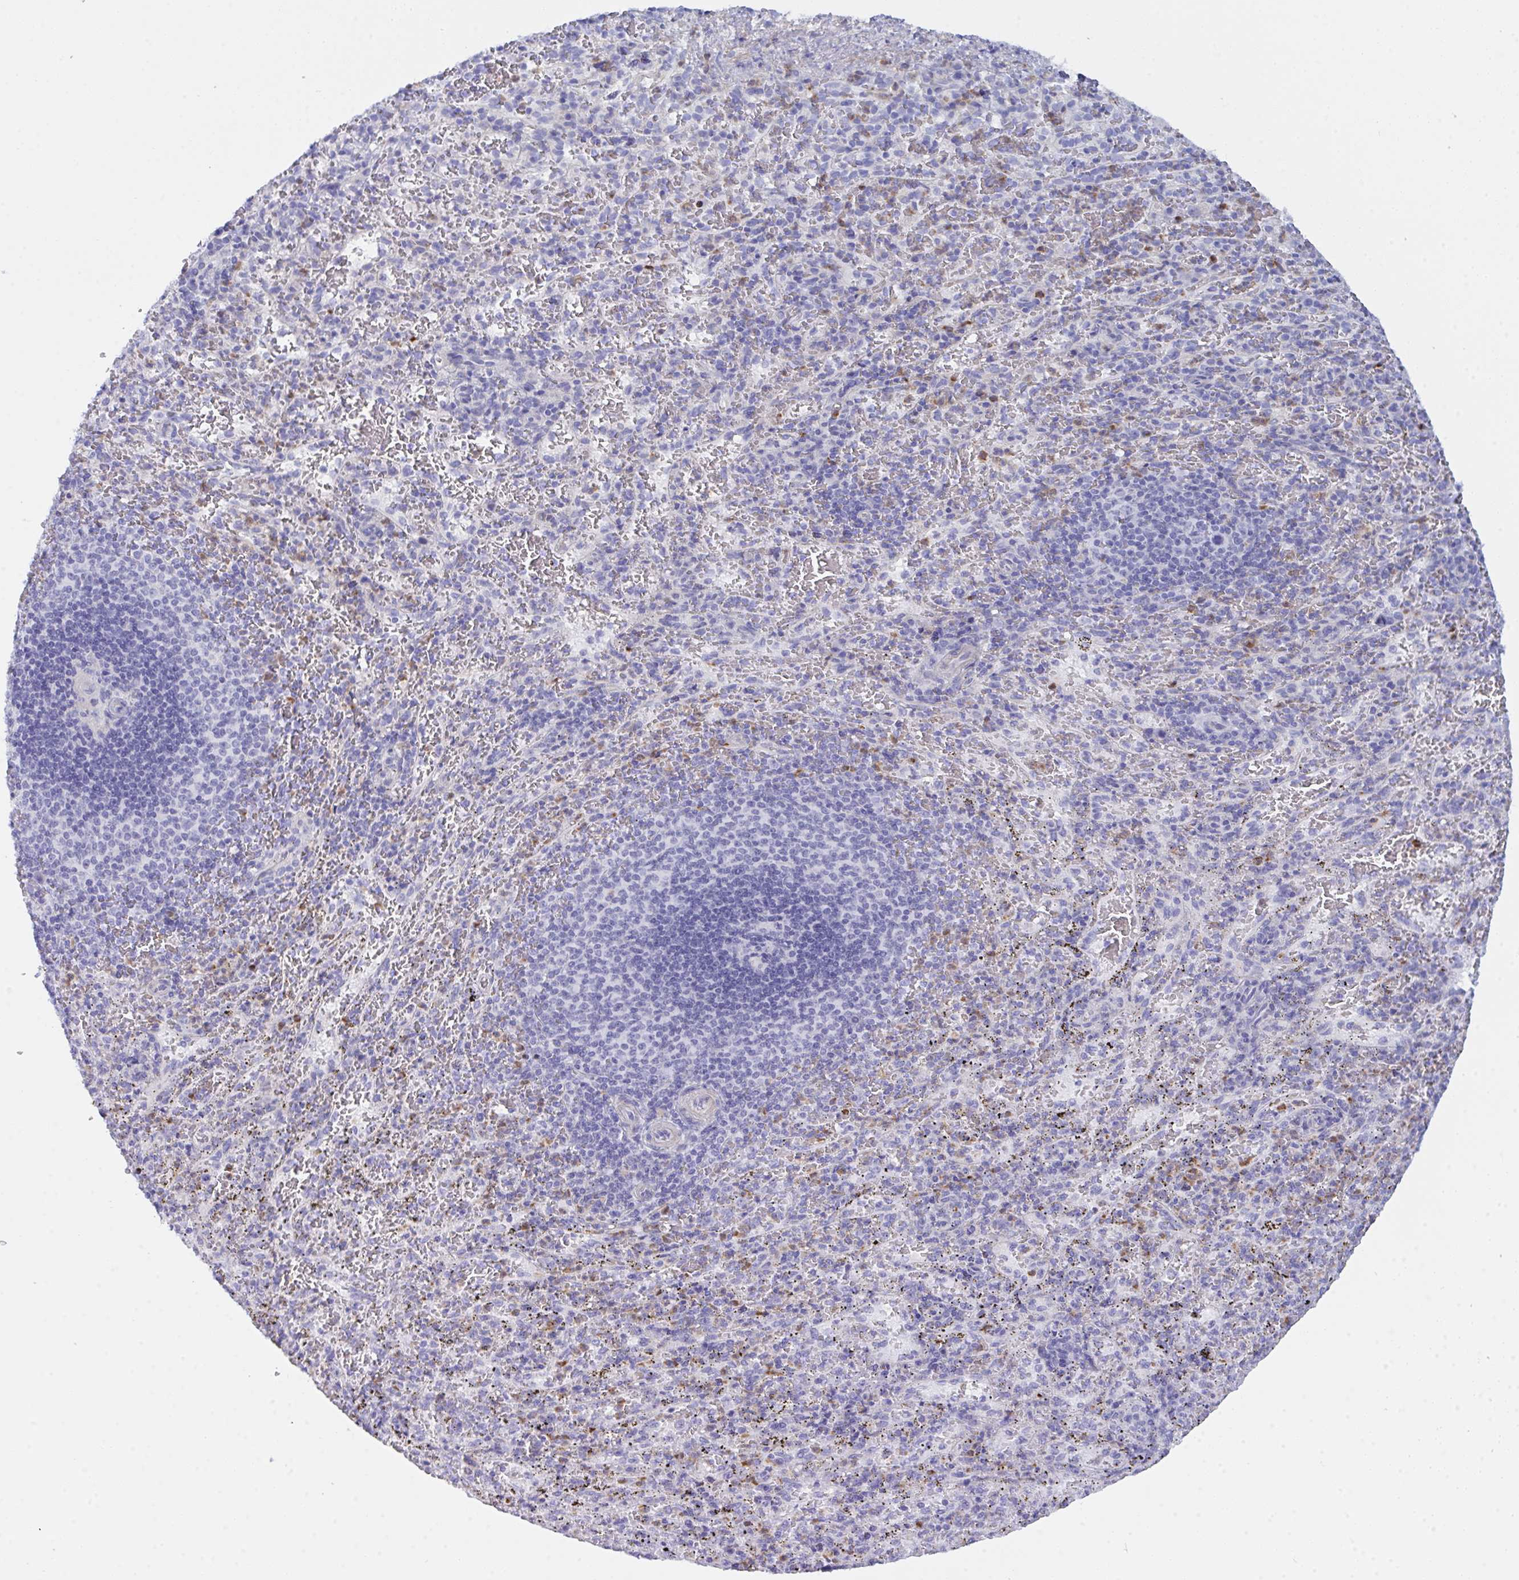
{"staining": {"intensity": "moderate", "quantity": "<25%", "location": "cytoplasmic/membranous"}, "tissue": "spleen", "cell_type": "Cells in red pulp", "image_type": "normal", "snomed": [{"axis": "morphology", "description": "Normal tissue, NOS"}, {"axis": "topography", "description": "Spleen"}], "caption": "Cells in red pulp exhibit low levels of moderate cytoplasmic/membranous staining in about <25% of cells in benign spleen. The staining is performed using DAB brown chromogen to label protein expression. The nuclei are counter-stained blue using hematoxylin.", "gene": "CEP170B", "patient": {"sex": "male", "age": 57}}